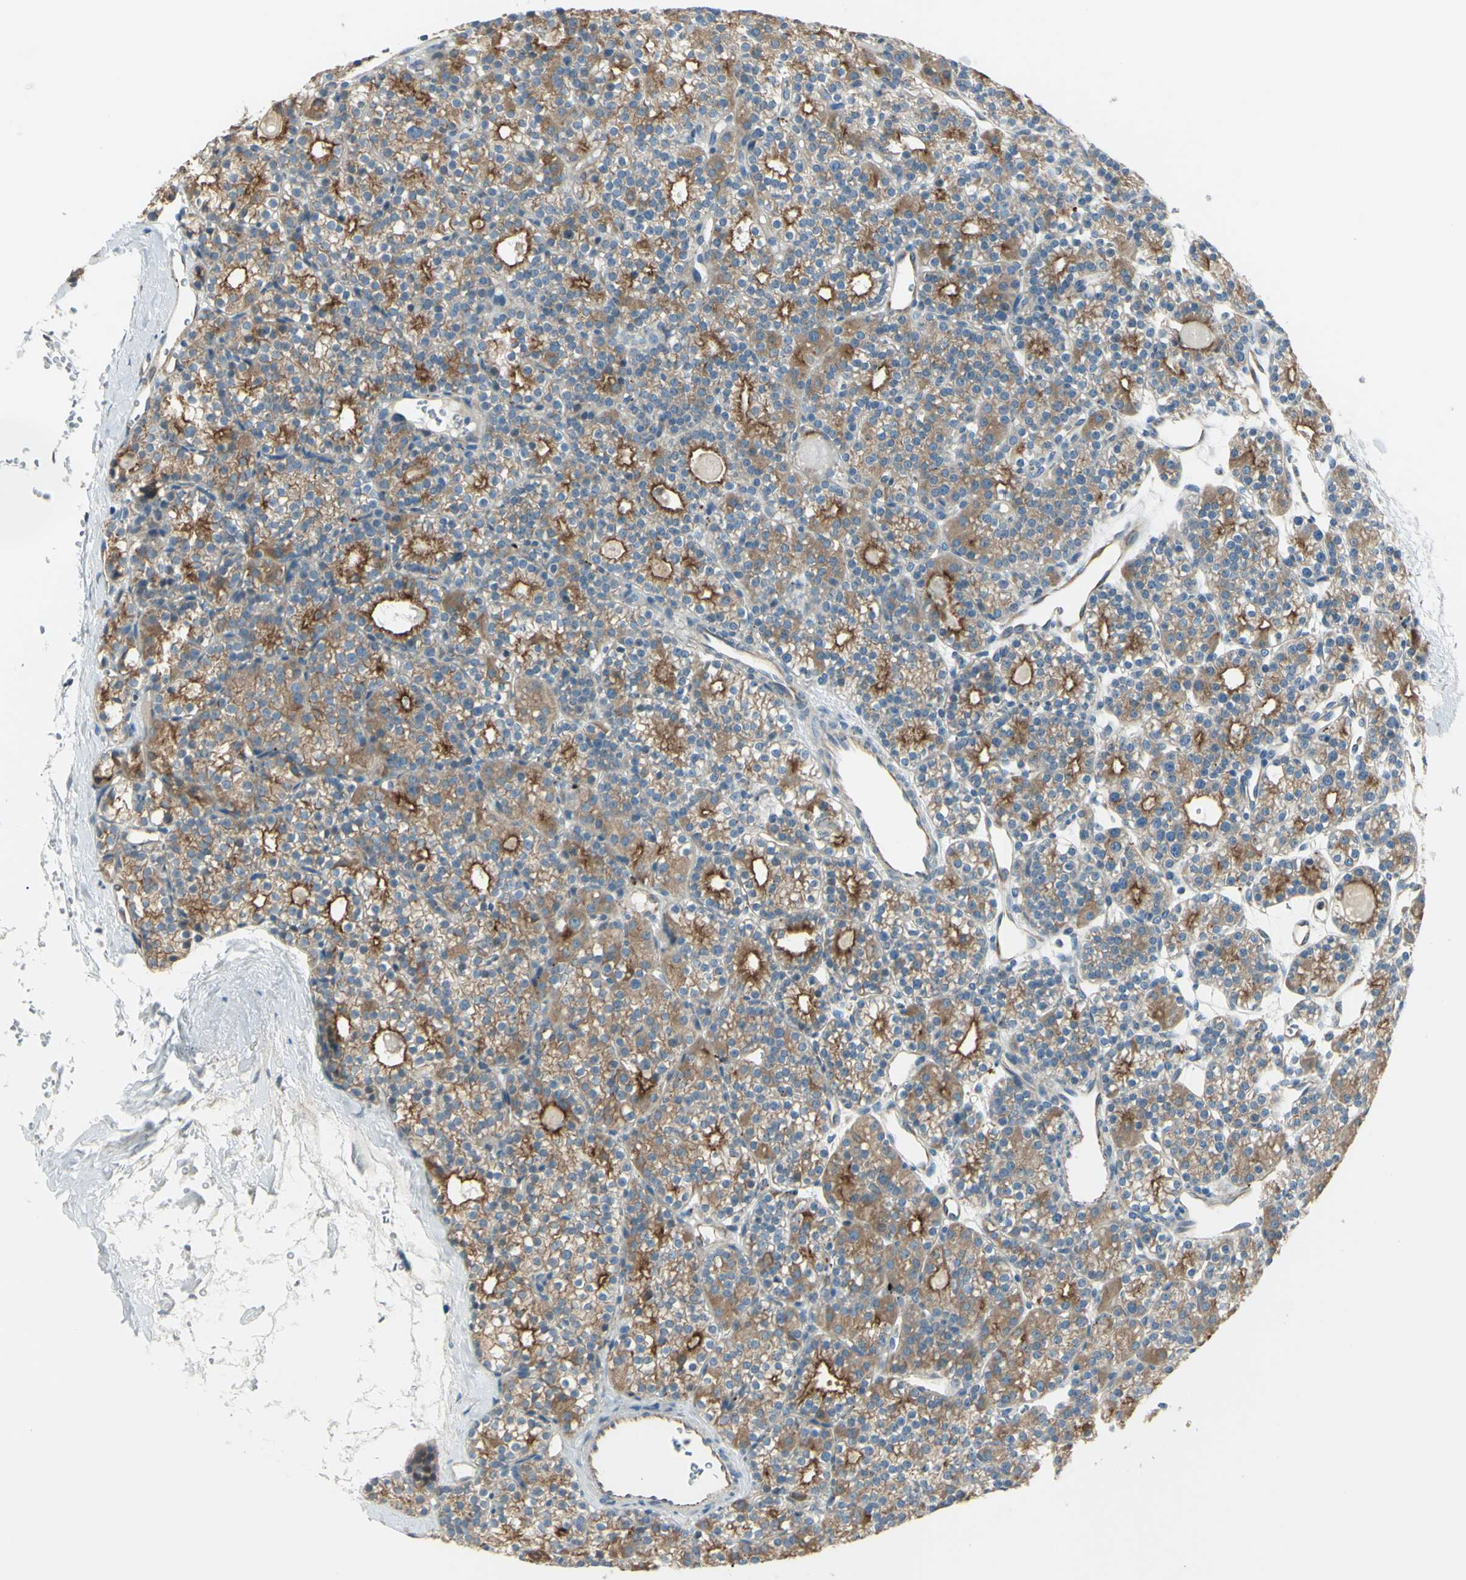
{"staining": {"intensity": "moderate", "quantity": ">75%", "location": "cytoplasmic/membranous"}, "tissue": "parathyroid gland", "cell_type": "Glandular cells", "image_type": "normal", "snomed": [{"axis": "morphology", "description": "Normal tissue, NOS"}, {"axis": "topography", "description": "Parathyroid gland"}], "caption": "Glandular cells display moderate cytoplasmic/membranous expression in about >75% of cells in normal parathyroid gland. (IHC, brightfield microscopy, high magnification).", "gene": "LMTK2", "patient": {"sex": "female", "age": 64}}